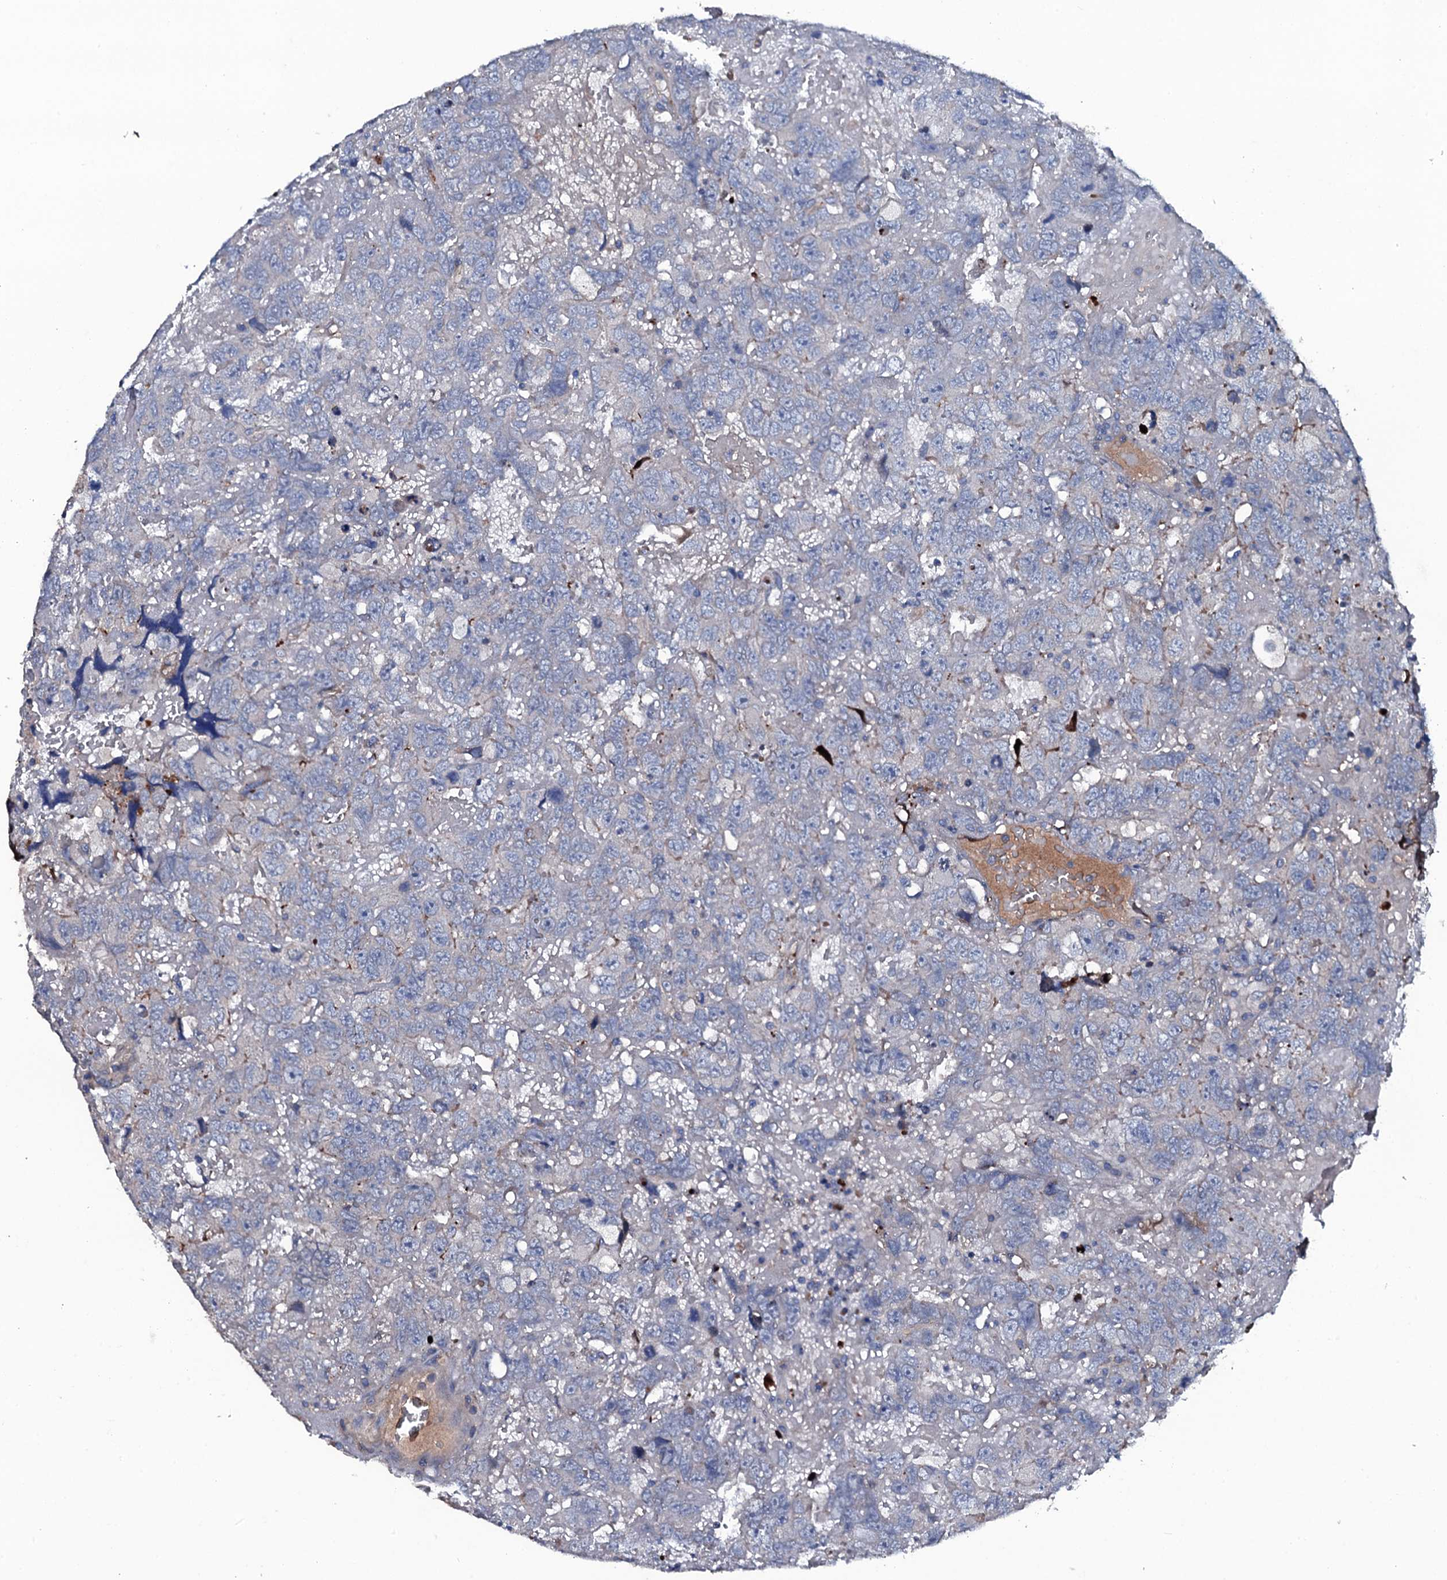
{"staining": {"intensity": "negative", "quantity": "none", "location": "none"}, "tissue": "testis cancer", "cell_type": "Tumor cells", "image_type": "cancer", "snomed": [{"axis": "morphology", "description": "Carcinoma, Embryonal, NOS"}, {"axis": "topography", "description": "Testis"}], "caption": "This is an IHC histopathology image of testis embryonal carcinoma. There is no positivity in tumor cells.", "gene": "NEK1", "patient": {"sex": "male", "age": 45}}